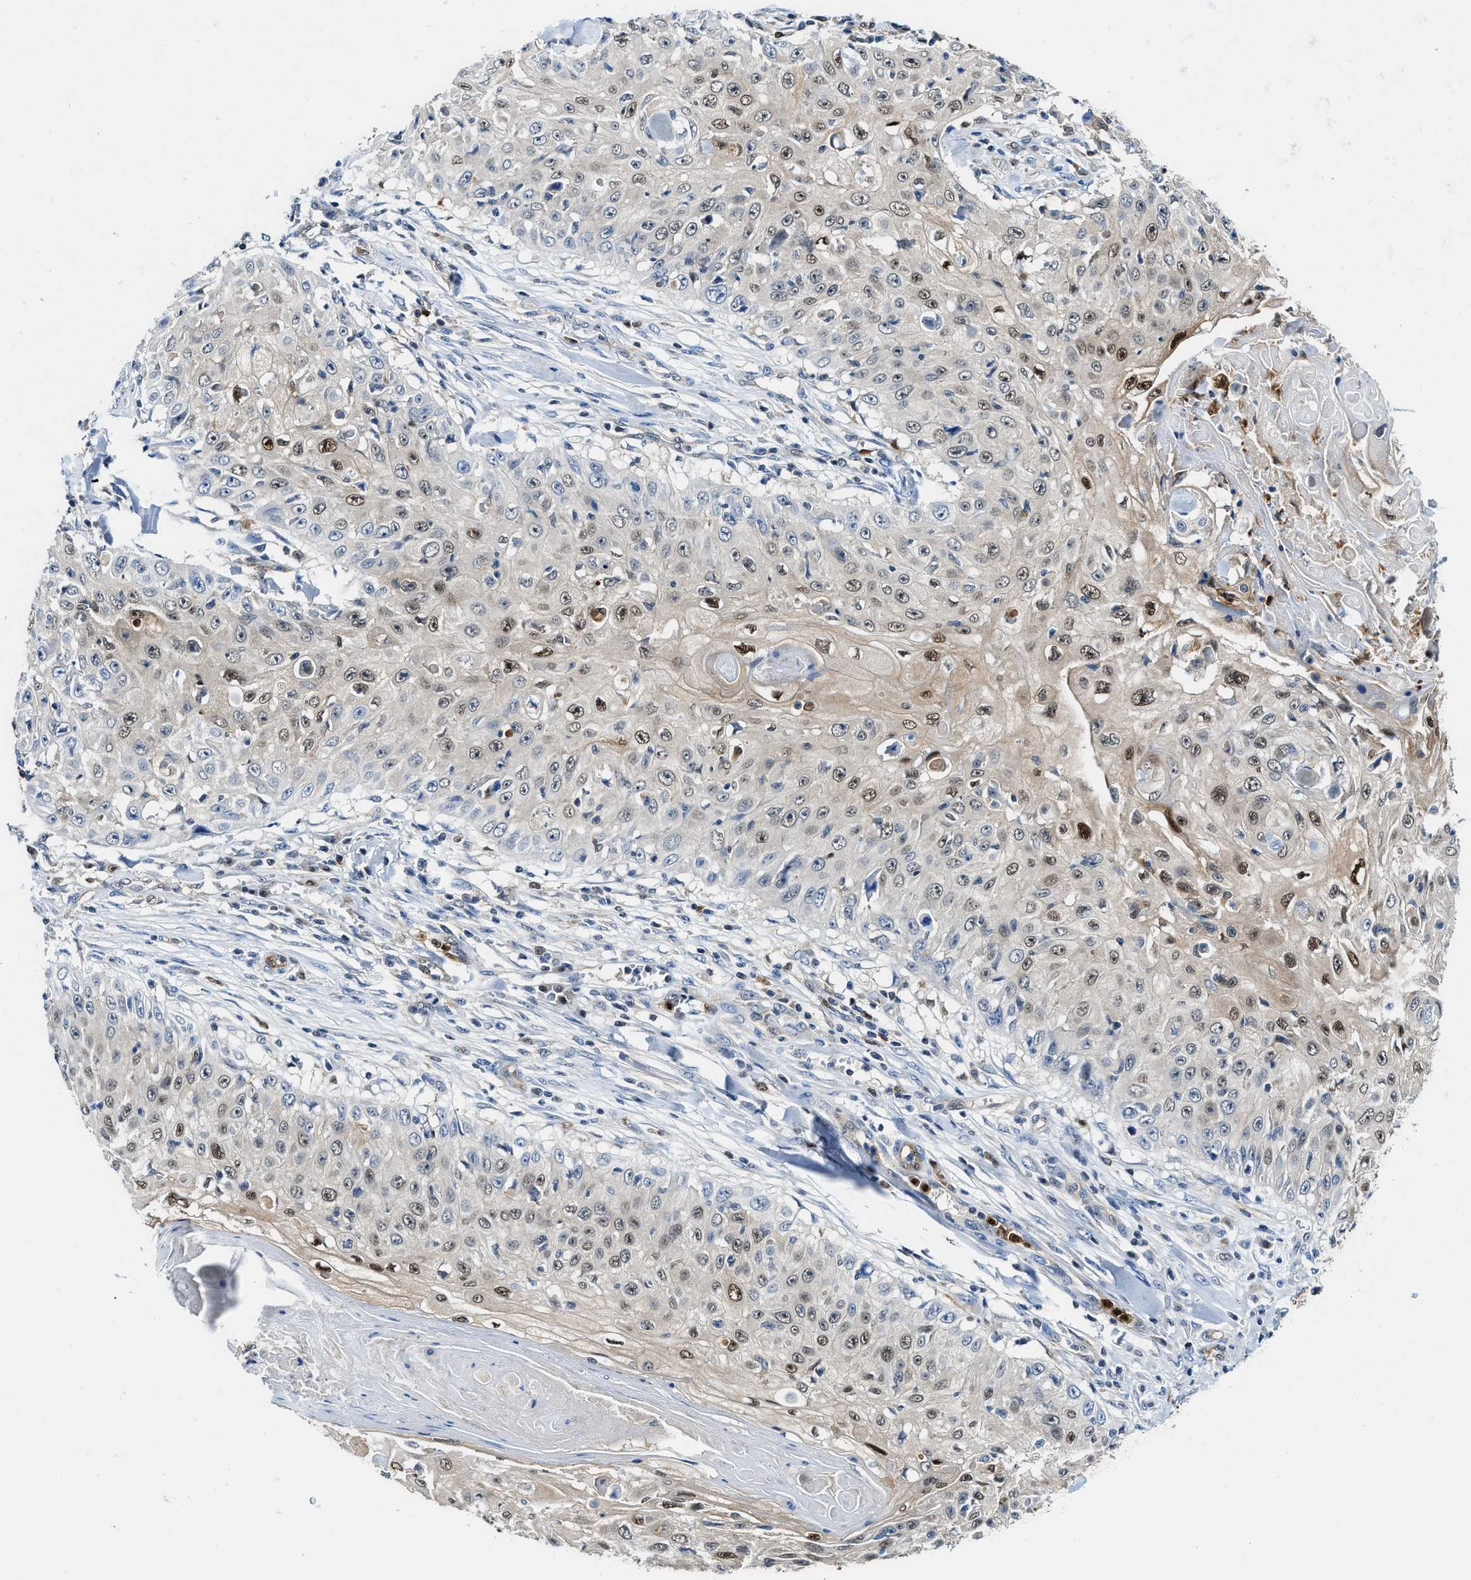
{"staining": {"intensity": "moderate", "quantity": "25%-75%", "location": "nuclear"}, "tissue": "skin cancer", "cell_type": "Tumor cells", "image_type": "cancer", "snomed": [{"axis": "morphology", "description": "Squamous cell carcinoma, NOS"}, {"axis": "topography", "description": "Skin"}], "caption": "Brown immunohistochemical staining in squamous cell carcinoma (skin) displays moderate nuclear positivity in about 25%-75% of tumor cells.", "gene": "LTA4H", "patient": {"sex": "male", "age": 86}}